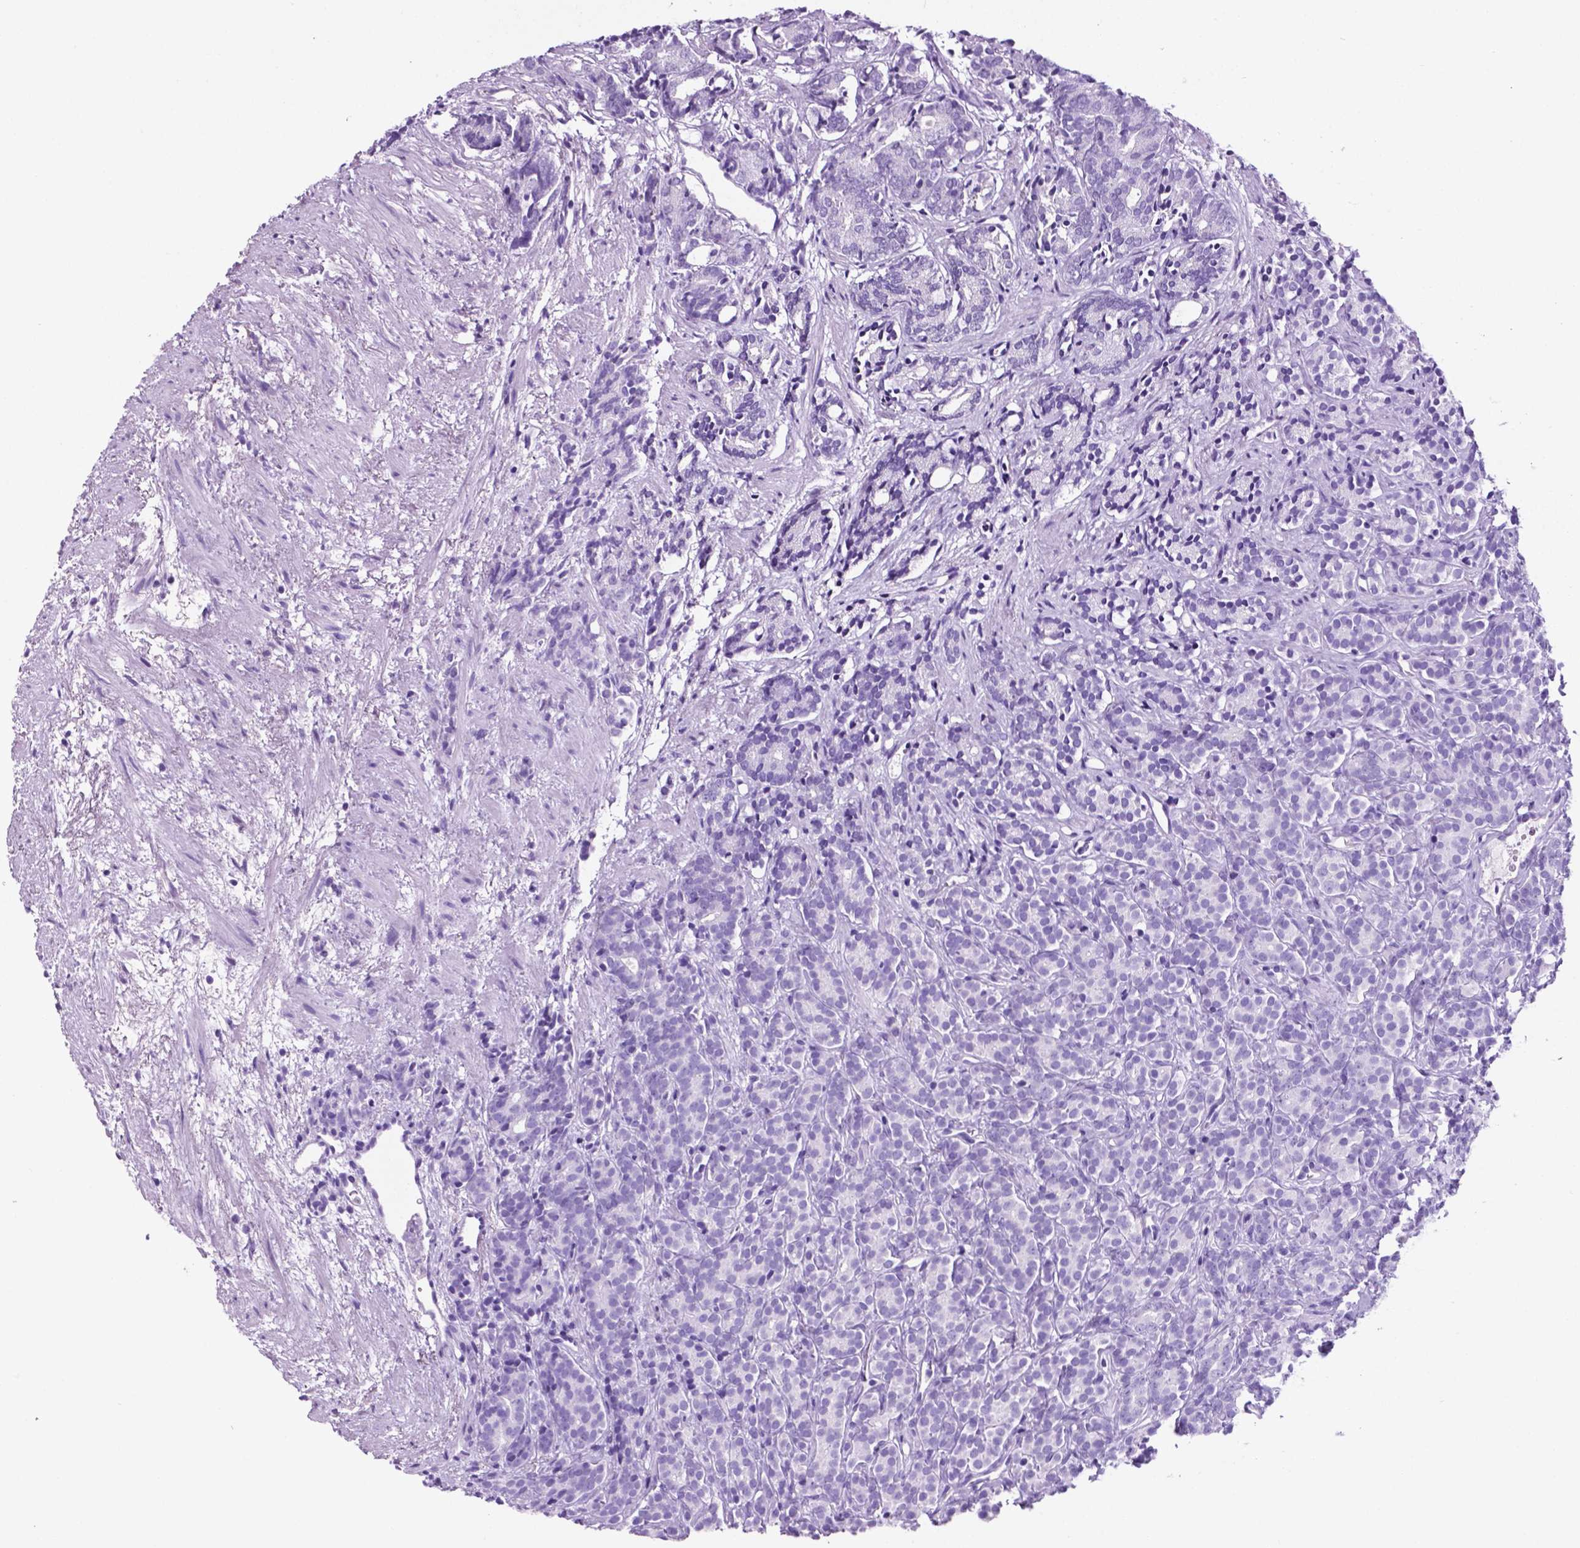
{"staining": {"intensity": "negative", "quantity": "none", "location": "none"}, "tissue": "prostate cancer", "cell_type": "Tumor cells", "image_type": "cancer", "snomed": [{"axis": "morphology", "description": "Adenocarcinoma, High grade"}, {"axis": "topography", "description": "Prostate"}], "caption": "An immunohistochemistry photomicrograph of high-grade adenocarcinoma (prostate) is shown. There is no staining in tumor cells of high-grade adenocarcinoma (prostate). (IHC, brightfield microscopy, high magnification).", "gene": "C17orf107", "patient": {"sex": "male", "age": 84}}